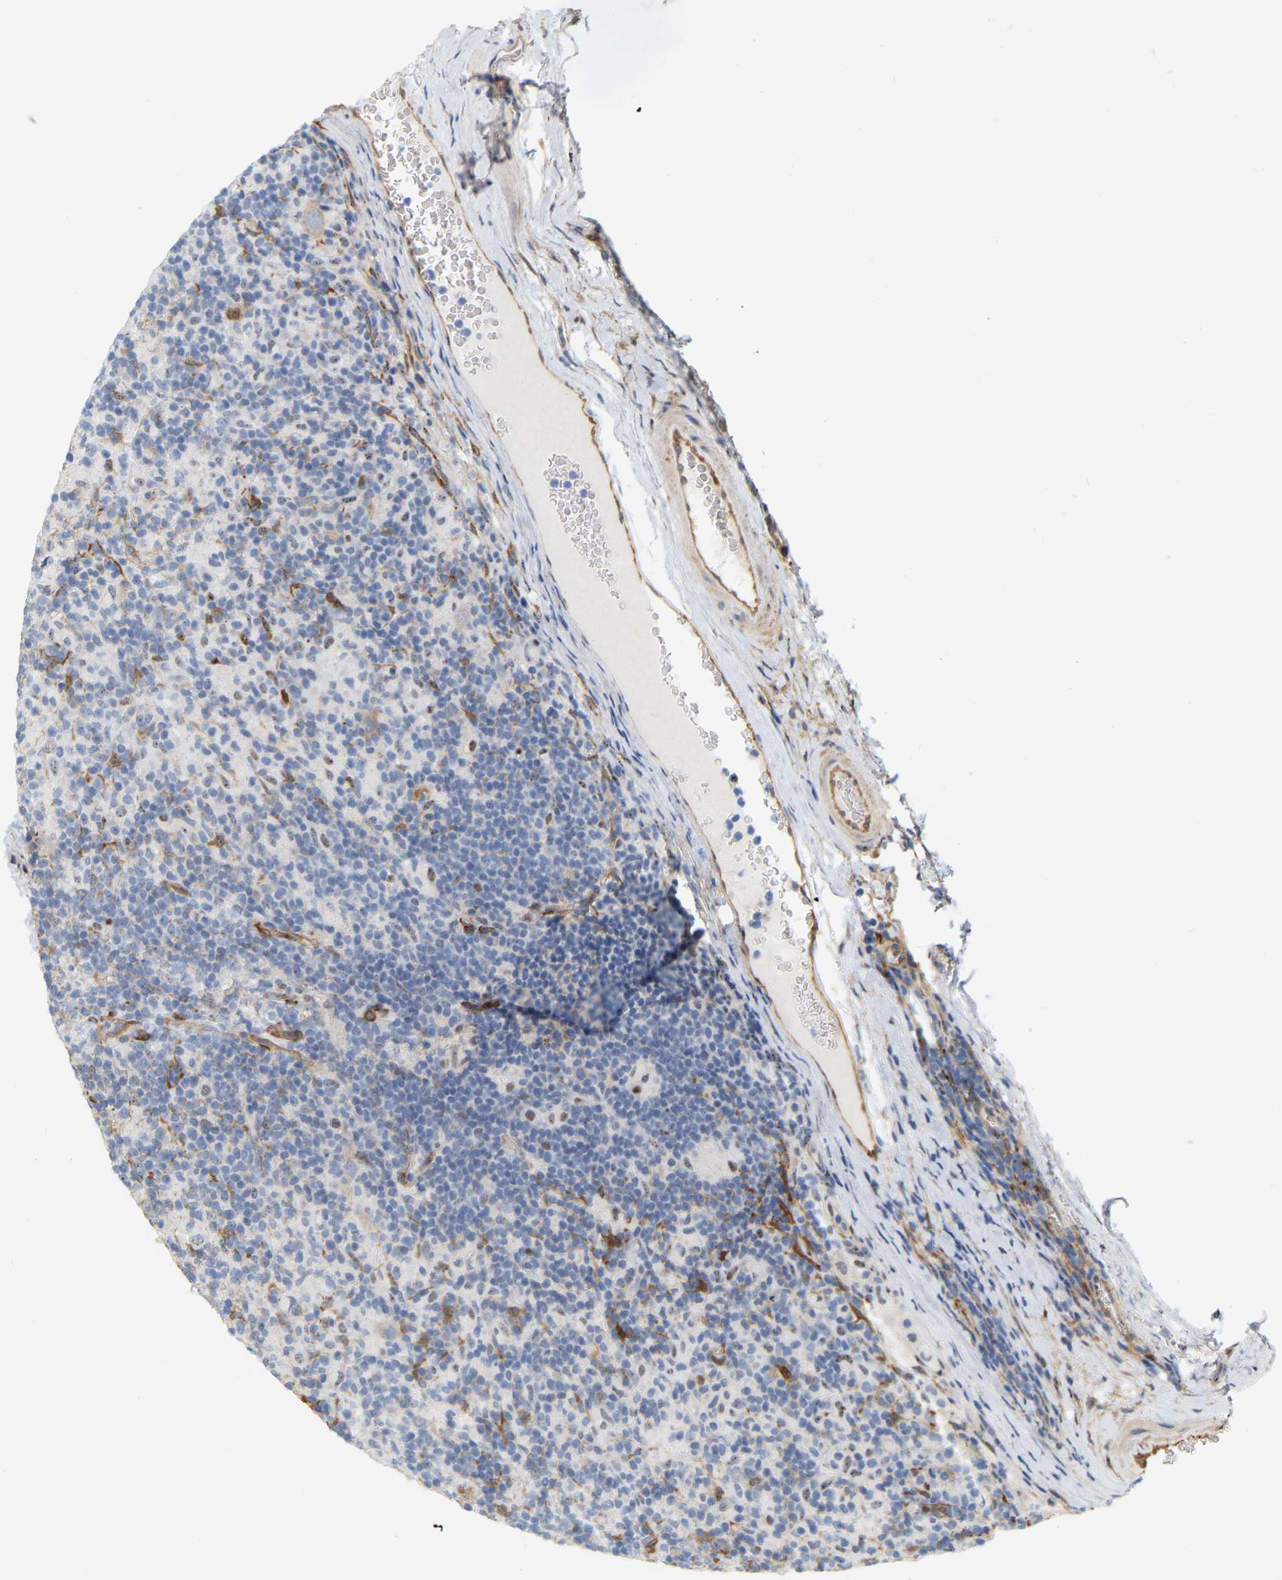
{"staining": {"intensity": "negative", "quantity": "none", "location": "none"}, "tissue": "lymphoma", "cell_type": "Tumor cells", "image_type": "cancer", "snomed": [{"axis": "morphology", "description": "Hodgkin's disease, NOS"}, {"axis": "topography", "description": "Lymph node"}], "caption": "The IHC micrograph has no significant staining in tumor cells of lymphoma tissue. (DAB (3,3'-diaminobenzidine) immunohistochemistry (IHC), high magnification).", "gene": "RAPH1", "patient": {"sex": "male", "age": 70}}